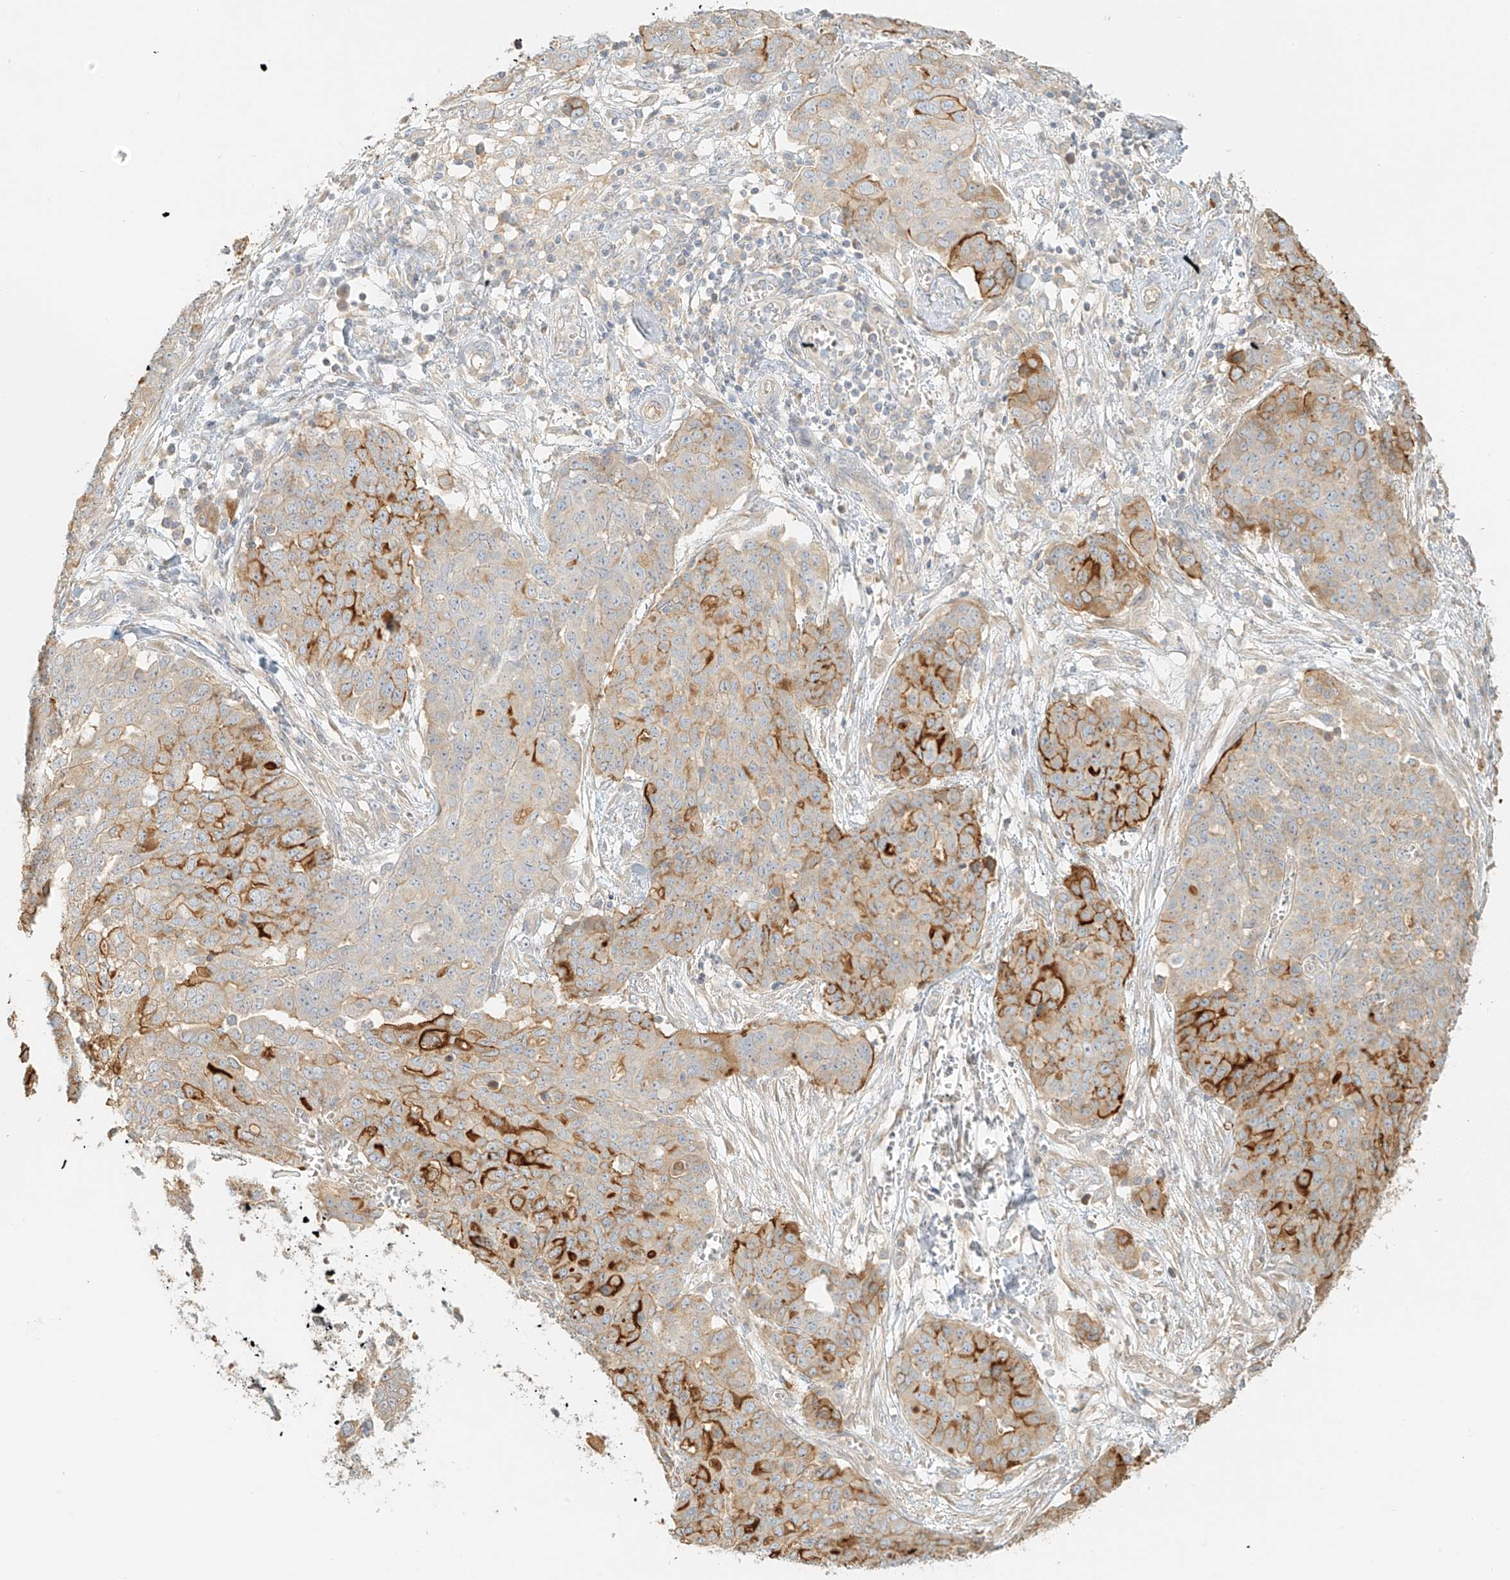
{"staining": {"intensity": "moderate", "quantity": "25%-75%", "location": "cytoplasmic/membranous"}, "tissue": "ovarian cancer", "cell_type": "Tumor cells", "image_type": "cancer", "snomed": [{"axis": "morphology", "description": "Cystadenocarcinoma, serous, NOS"}, {"axis": "topography", "description": "Soft tissue"}, {"axis": "topography", "description": "Ovary"}], "caption": "Immunohistochemistry (DAB) staining of serous cystadenocarcinoma (ovarian) shows moderate cytoplasmic/membranous protein expression in about 25%-75% of tumor cells.", "gene": "UPK1B", "patient": {"sex": "female", "age": 57}}